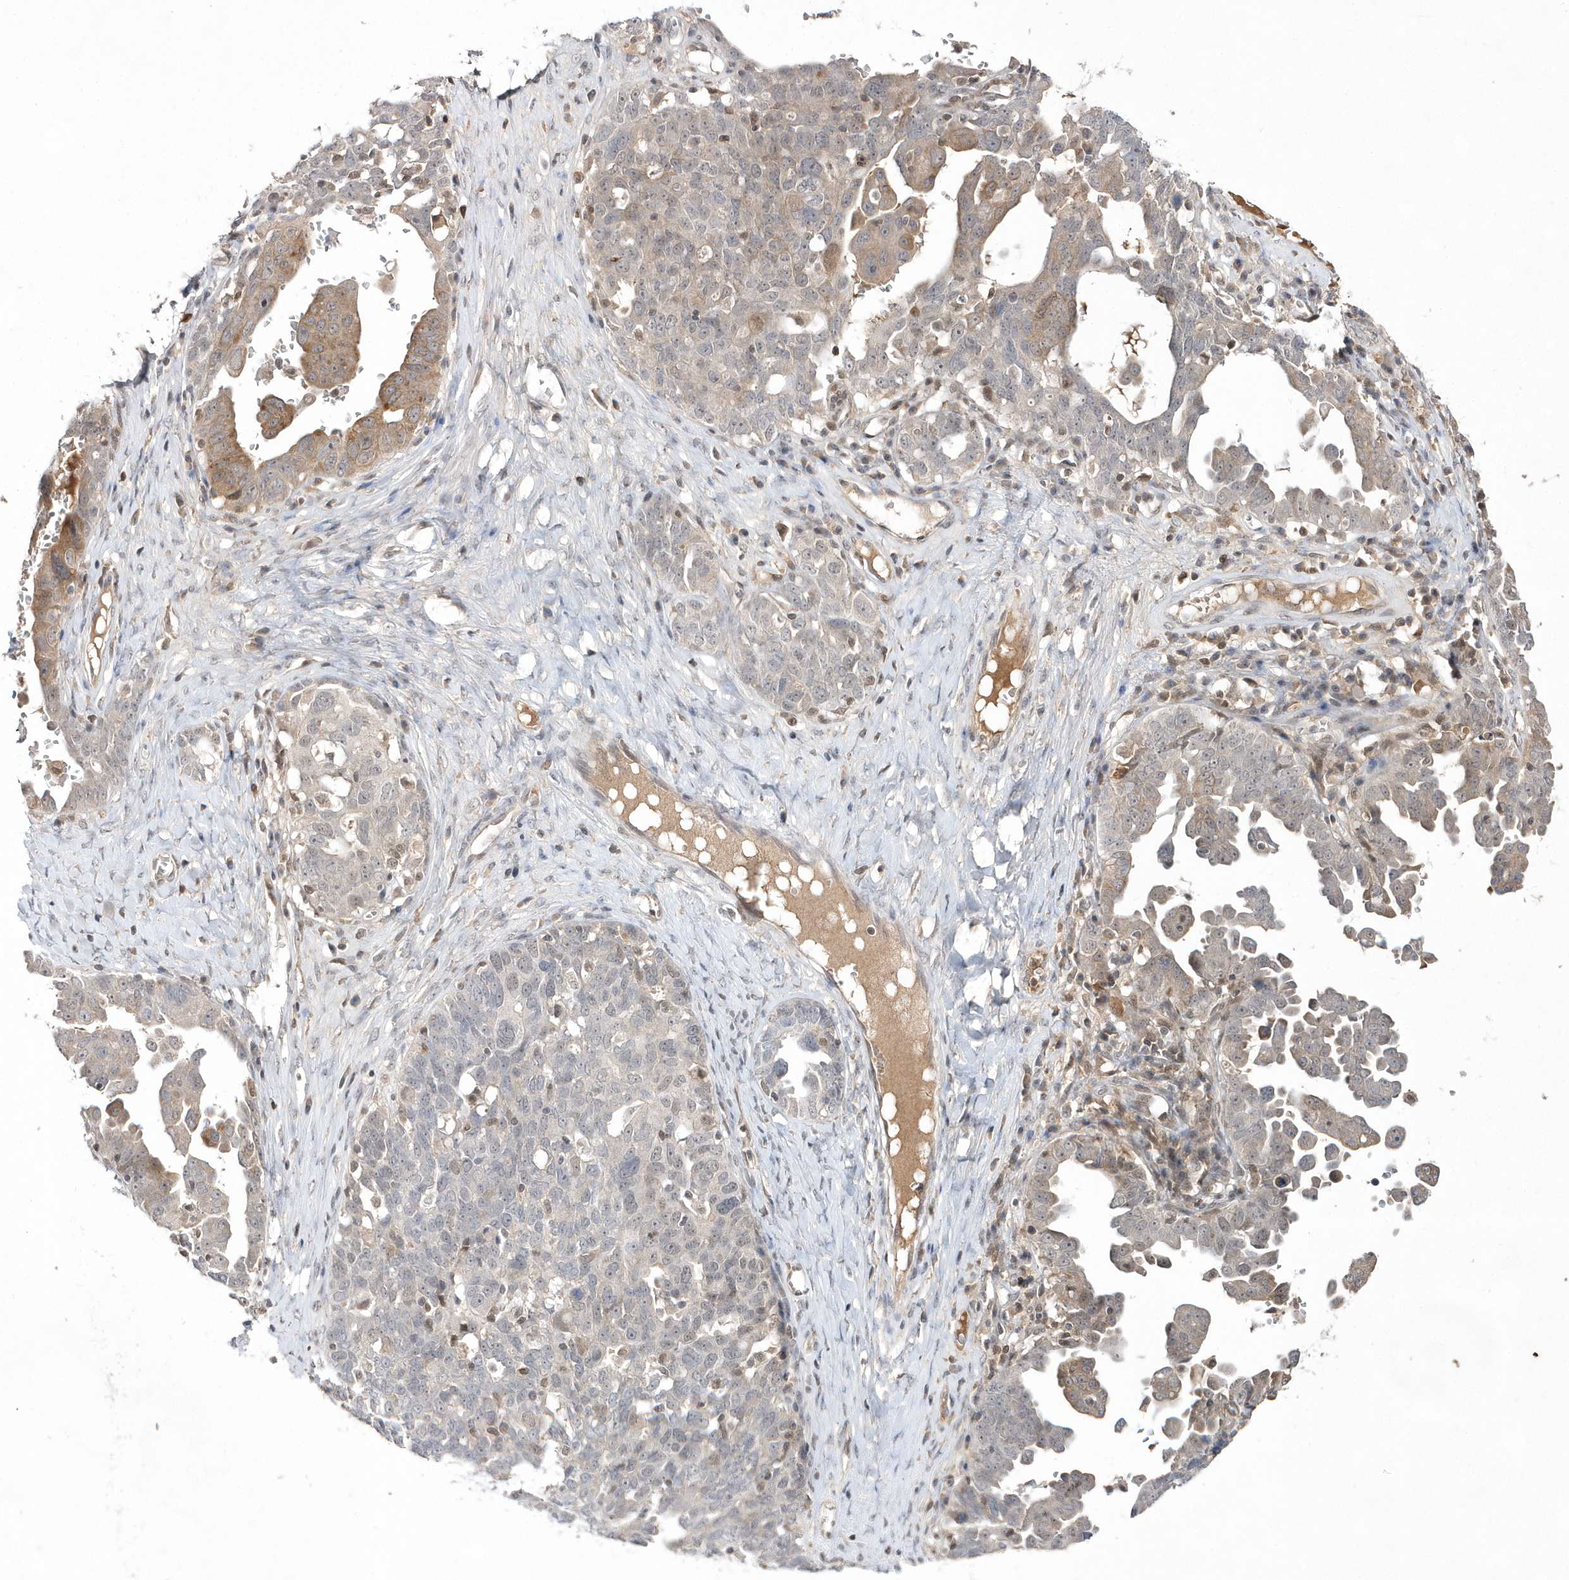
{"staining": {"intensity": "moderate", "quantity": "<25%", "location": "cytoplasmic/membranous,nuclear"}, "tissue": "ovarian cancer", "cell_type": "Tumor cells", "image_type": "cancer", "snomed": [{"axis": "morphology", "description": "Carcinoma, endometroid"}, {"axis": "topography", "description": "Ovary"}], "caption": "Immunohistochemical staining of ovarian cancer (endometroid carcinoma) demonstrates moderate cytoplasmic/membranous and nuclear protein staining in about <25% of tumor cells.", "gene": "TMEM132B", "patient": {"sex": "female", "age": 62}}